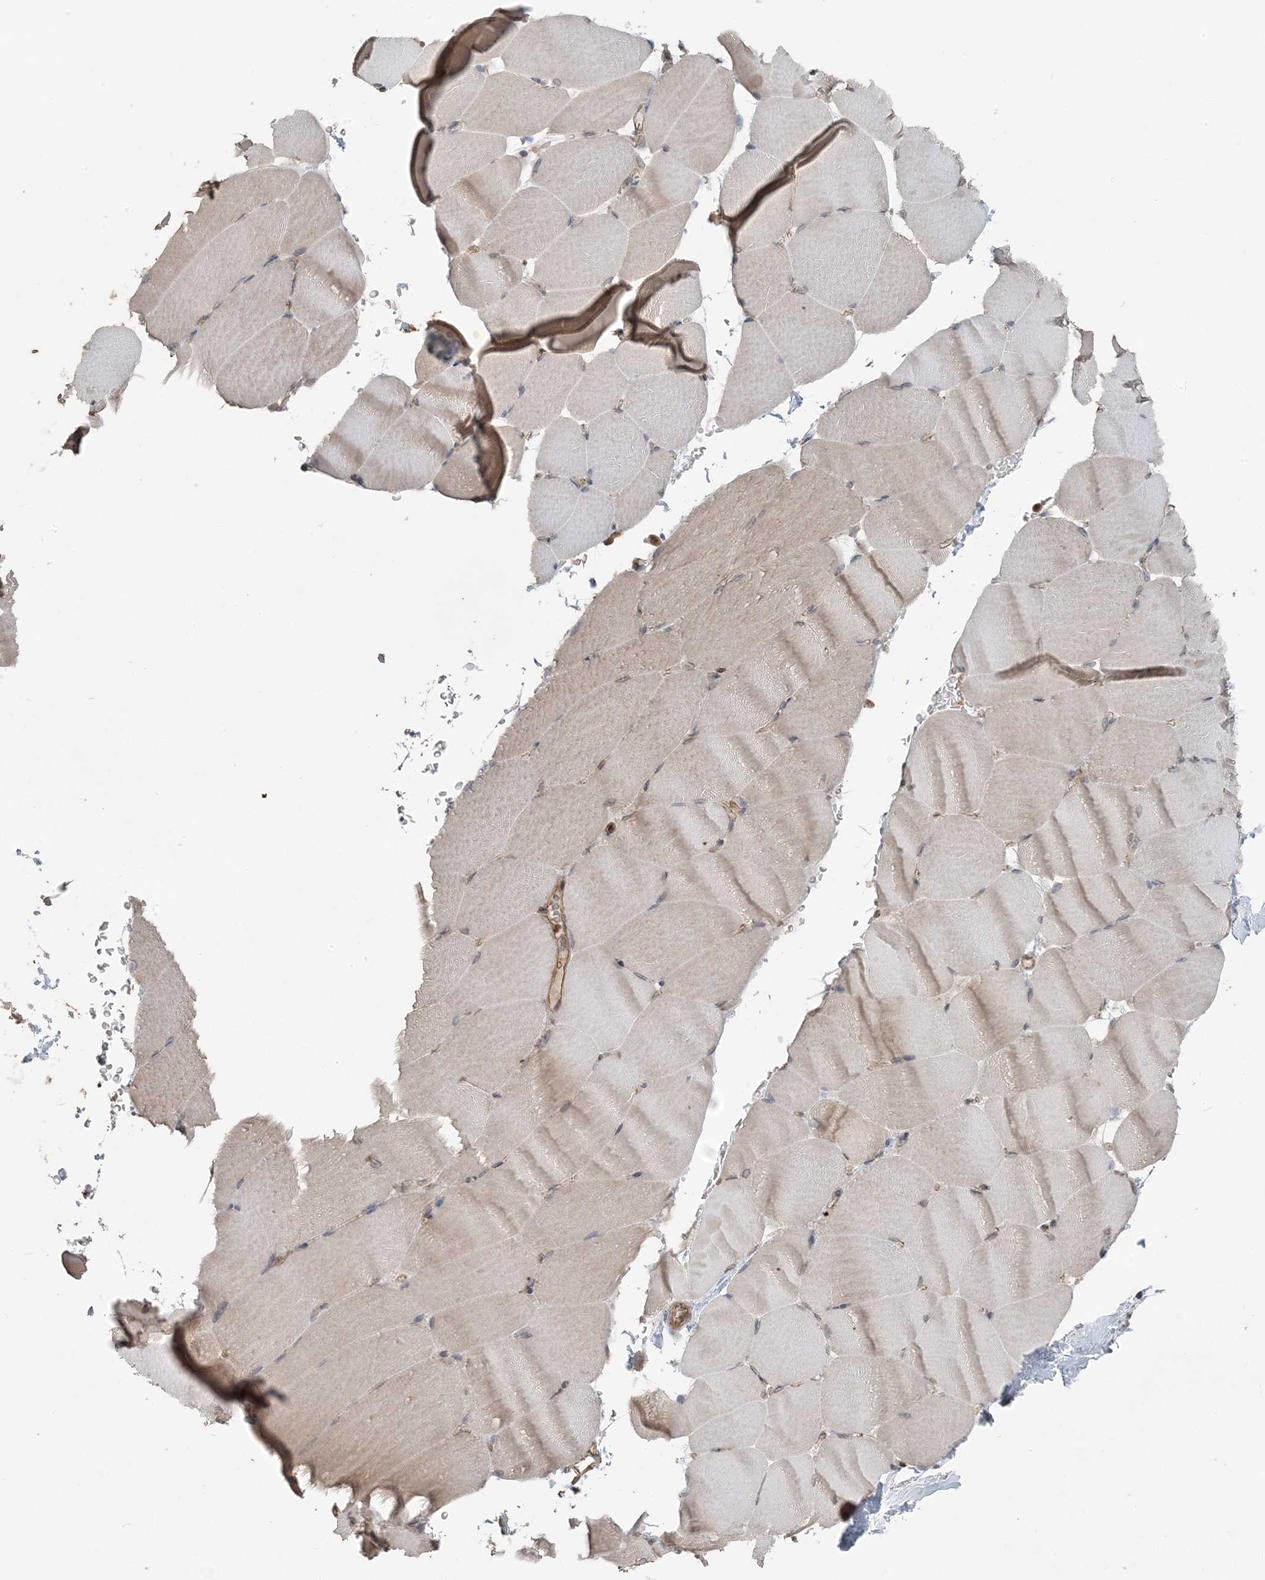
{"staining": {"intensity": "weak", "quantity": "25%-75%", "location": "cytoplasmic/membranous,nuclear"}, "tissue": "skeletal muscle", "cell_type": "Myocytes", "image_type": "normal", "snomed": [{"axis": "morphology", "description": "Normal tissue, NOS"}, {"axis": "topography", "description": "Skeletal muscle"}, {"axis": "topography", "description": "Parathyroid gland"}], "caption": "Skeletal muscle stained with a brown dye demonstrates weak cytoplasmic/membranous,nuclear positive positivity in about 25%-75% of myocytes.", "gene": "ZFAND2B", "patient": {"sex": "female", "age": 37}}